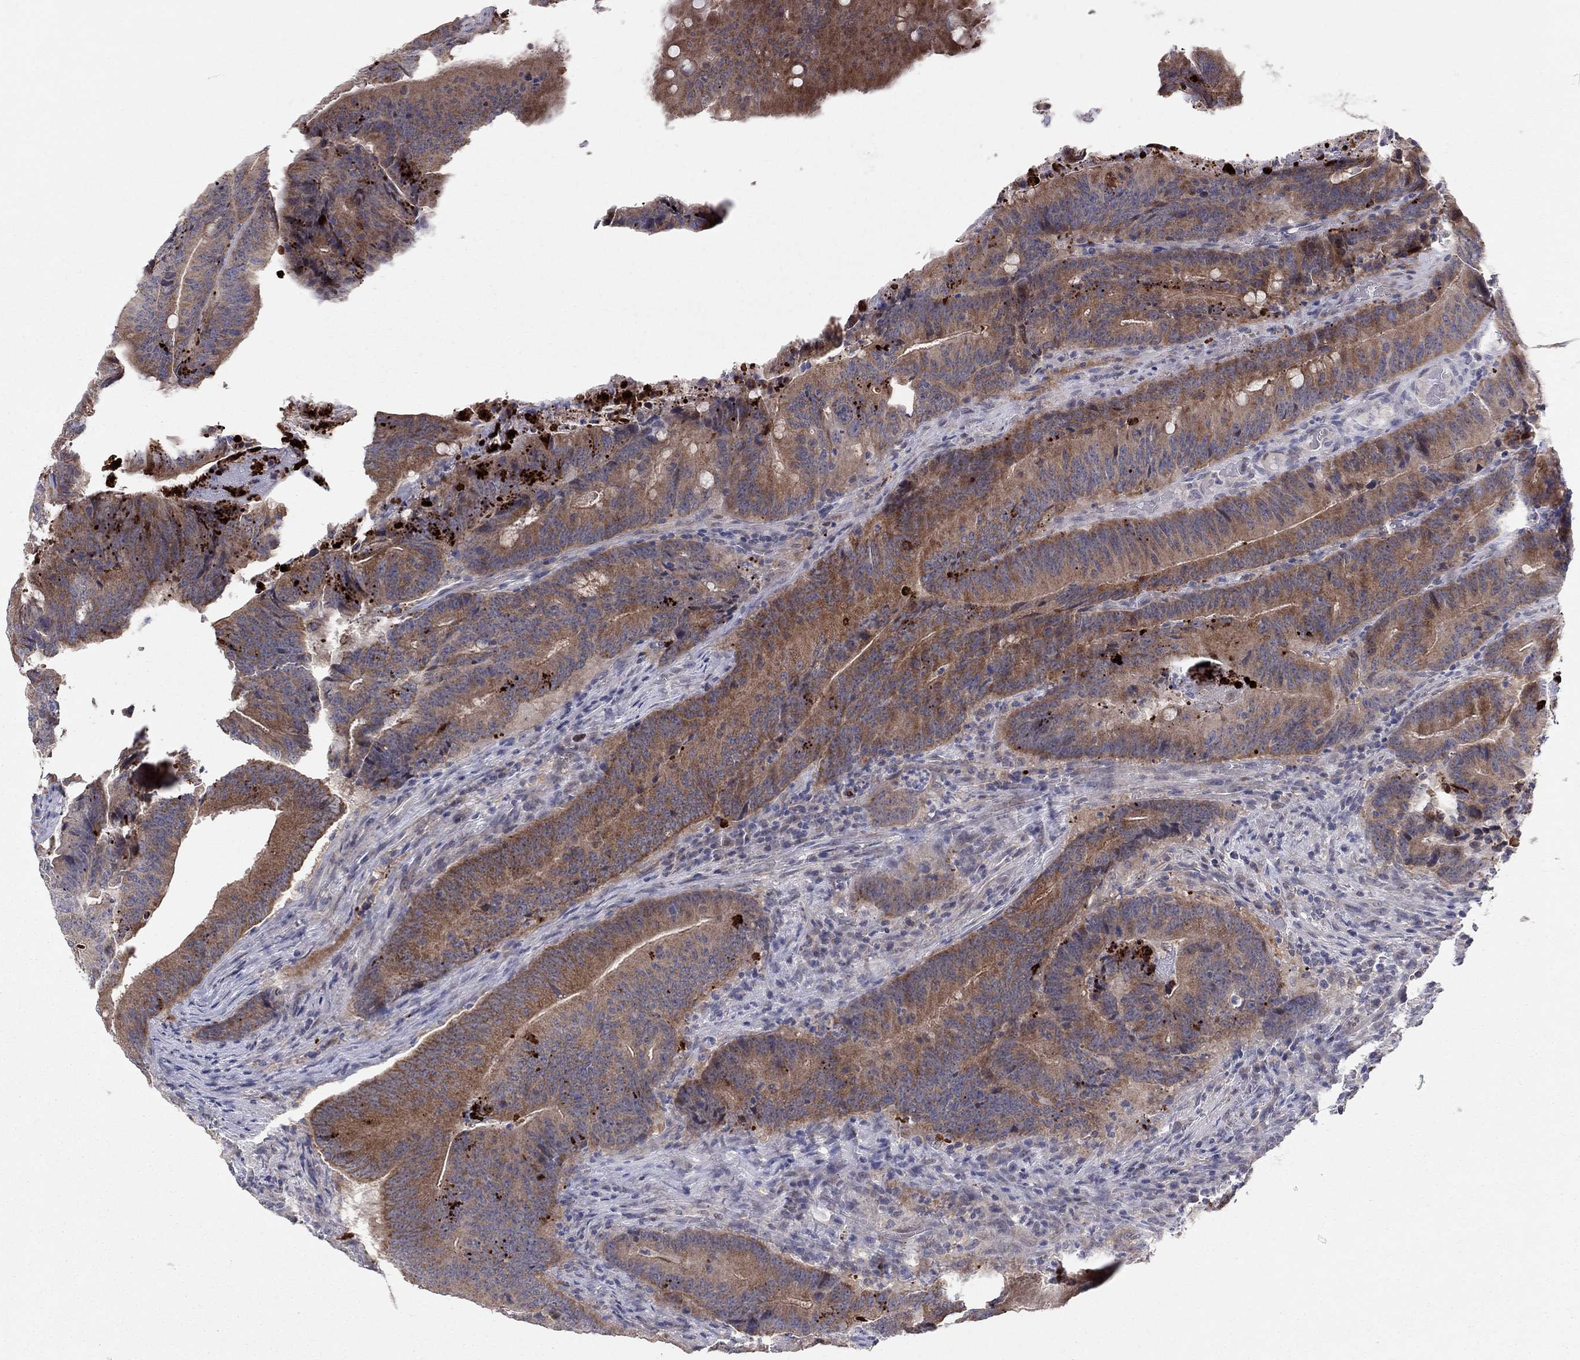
{"staining": {"intensity": "moderate", "quantity": ">75%", "location": "cytoplasmic/membranous"}, "tissue": "colorectal cancer", "cell_type": "Tumor cells", "image_type": "cancer", "snomed": [{"axis": "morphology", "description": "Adenocarcinoma, NOS"}, {"axis": "topography", "description": "Colon"}], "caption": "This histopathology image exhibits colorectal cancer (adenocarcinoma) stained with IHC to label a protein in brown. The cytoplasmic/membranous of tumor cells show moderate positivity for the protein. Nuclei are counter-stained blue.", "gene": "CRACDL", "patient": {"sex": "female", "age": 87}}